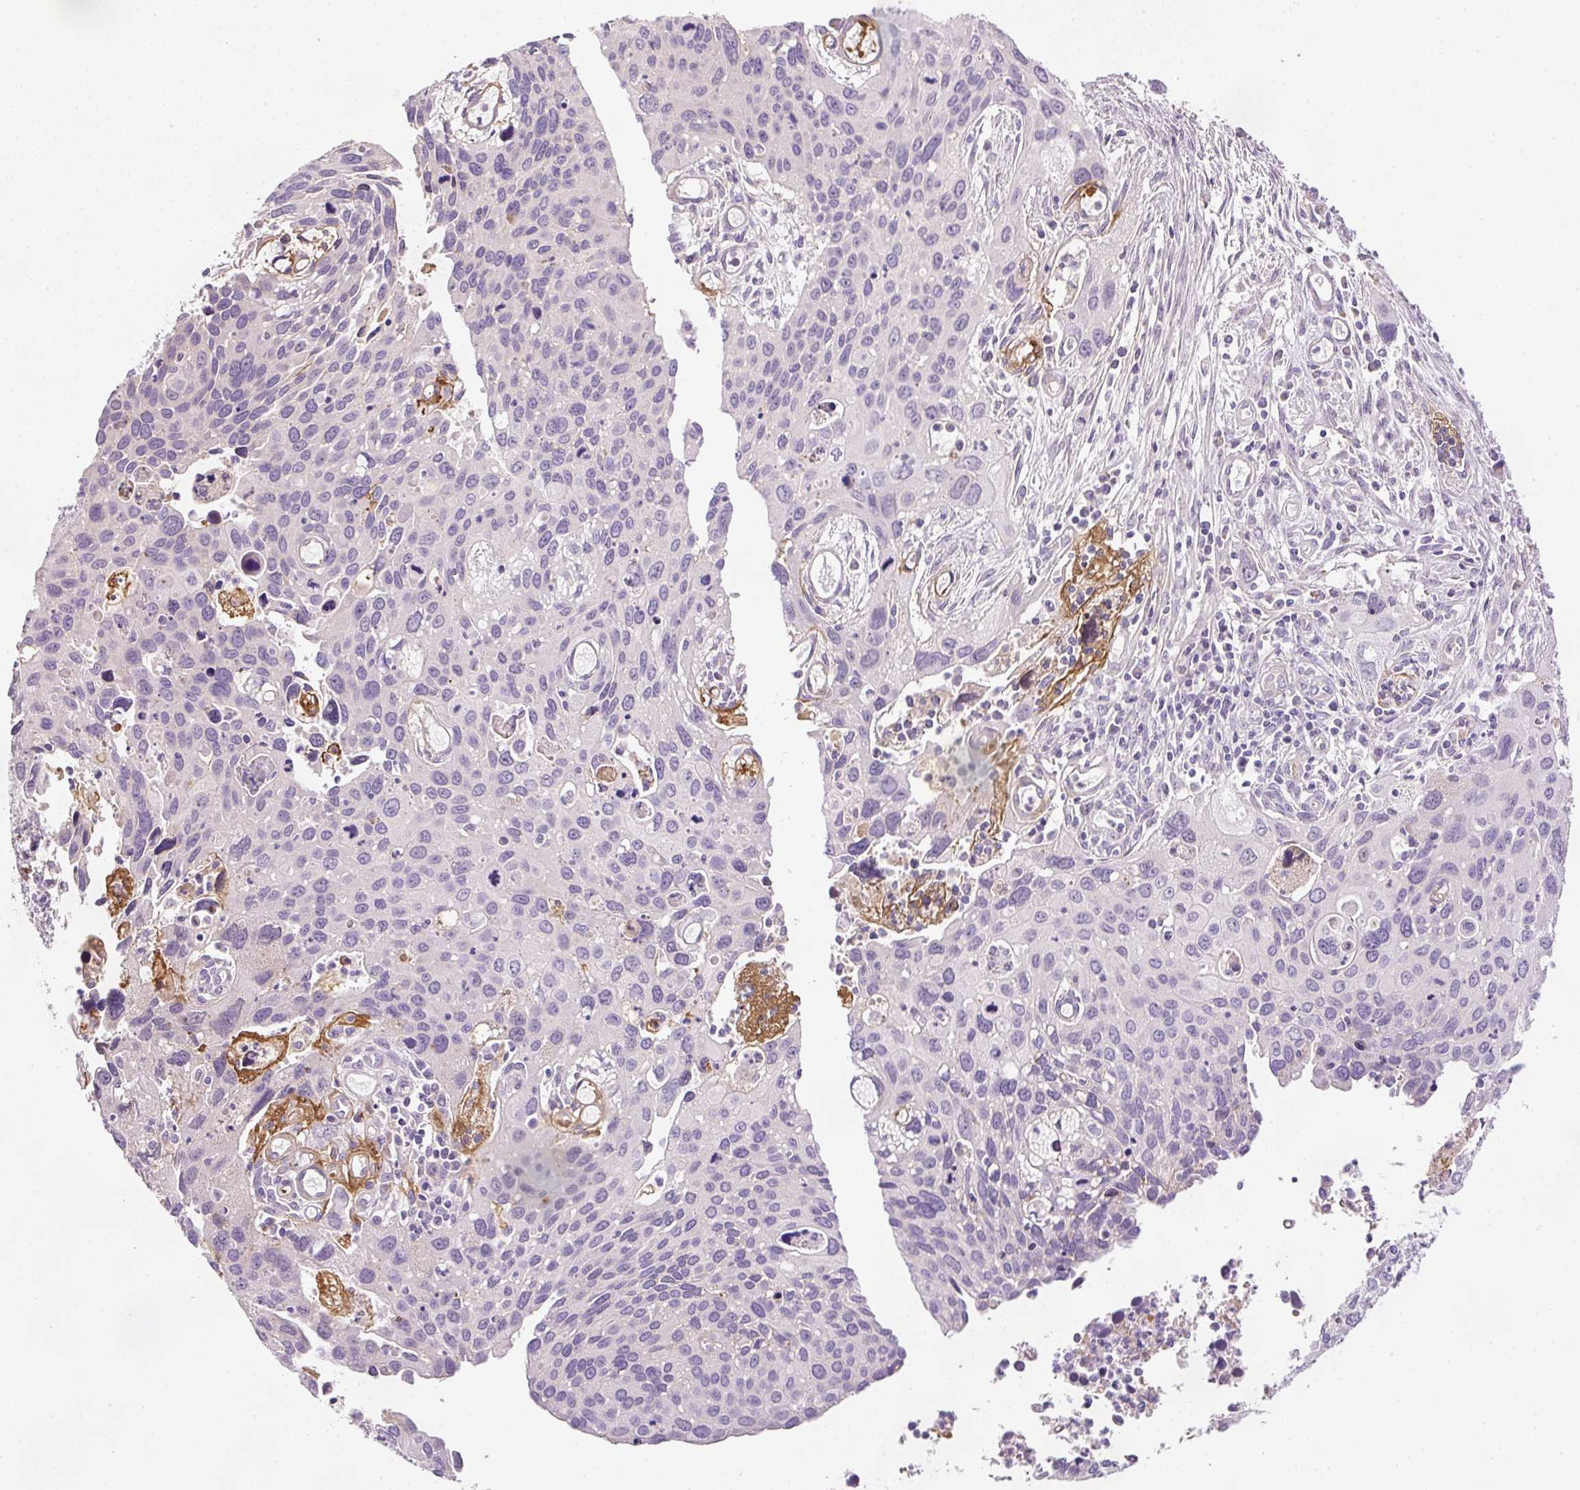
{"staining": {"intensity": "negative", "quantity": "none", "location": "none"}, "tissue": "cervical cancer", "cell_type": "Tumor cells", "image_type": "cancer", "snomed": [{"axis": "morphology", "description": "Squamous cell carcinoma, NOS"}, {"axis": "topography", "description": "Cervix"}], "caption": "There is no significant positivity in tumor cells of squamous cell carcinoma (cervical).", "gene": "KPNA5", "patient": {"sex": "female", "age": 55}}